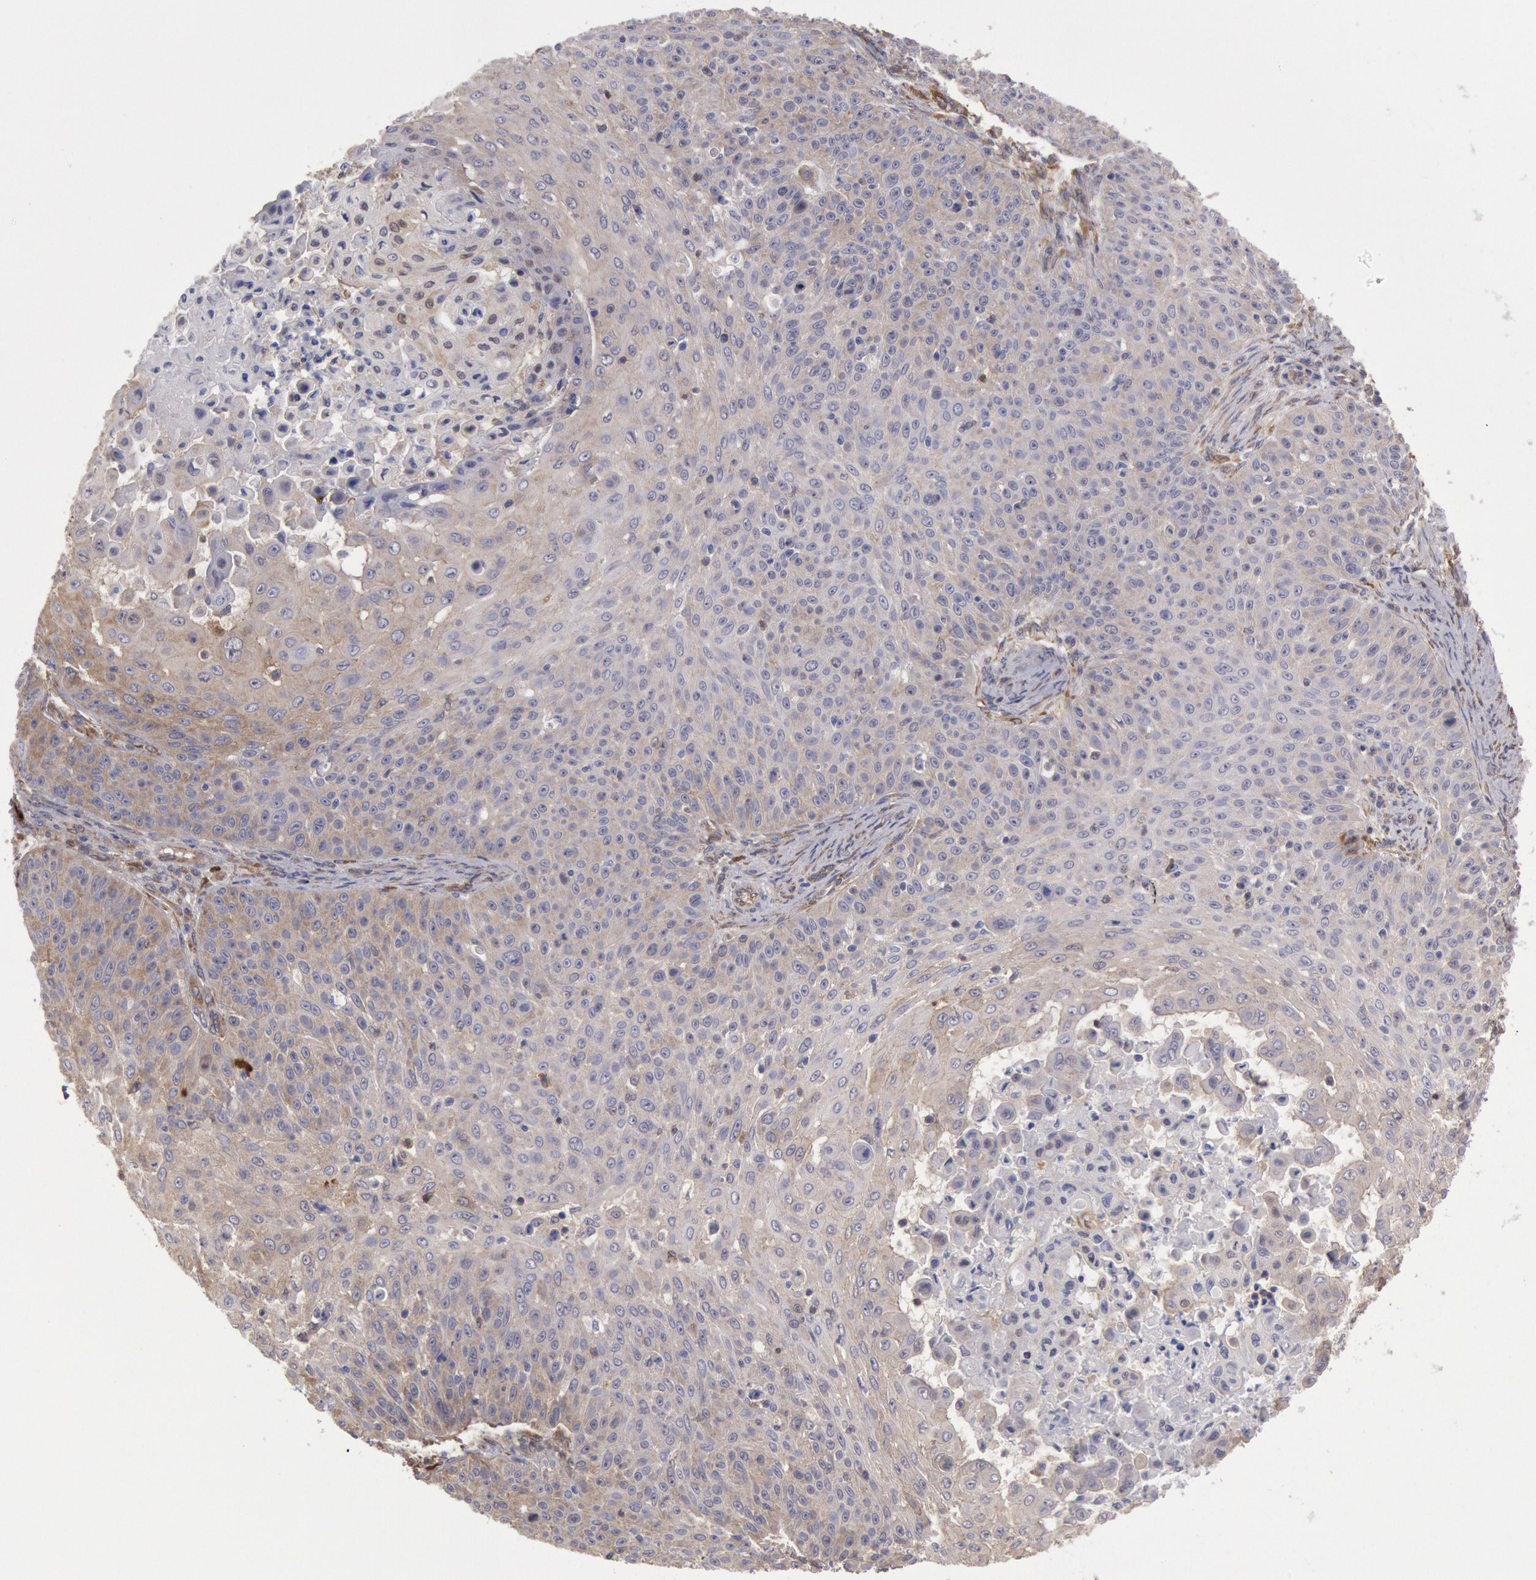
{"staining": {"intensity": "negative", "quantity": "none", "location": "none"}, "tissue": "skin cancer", "cell_type": "Tumor cells", "image_type": "cancer", "snomed": [{"axis": "morphology", "description": "Squamous cell carcinoma, NOS"}, {"axis": "topography", "description": "Skin"}], "caption": "Skin squamous cell carcinoma was stained to show a protein in brown. There is no significant staining in tumor cells.", "gene": "CCDC50", "patient": {"sex": "male", "age": 82}}